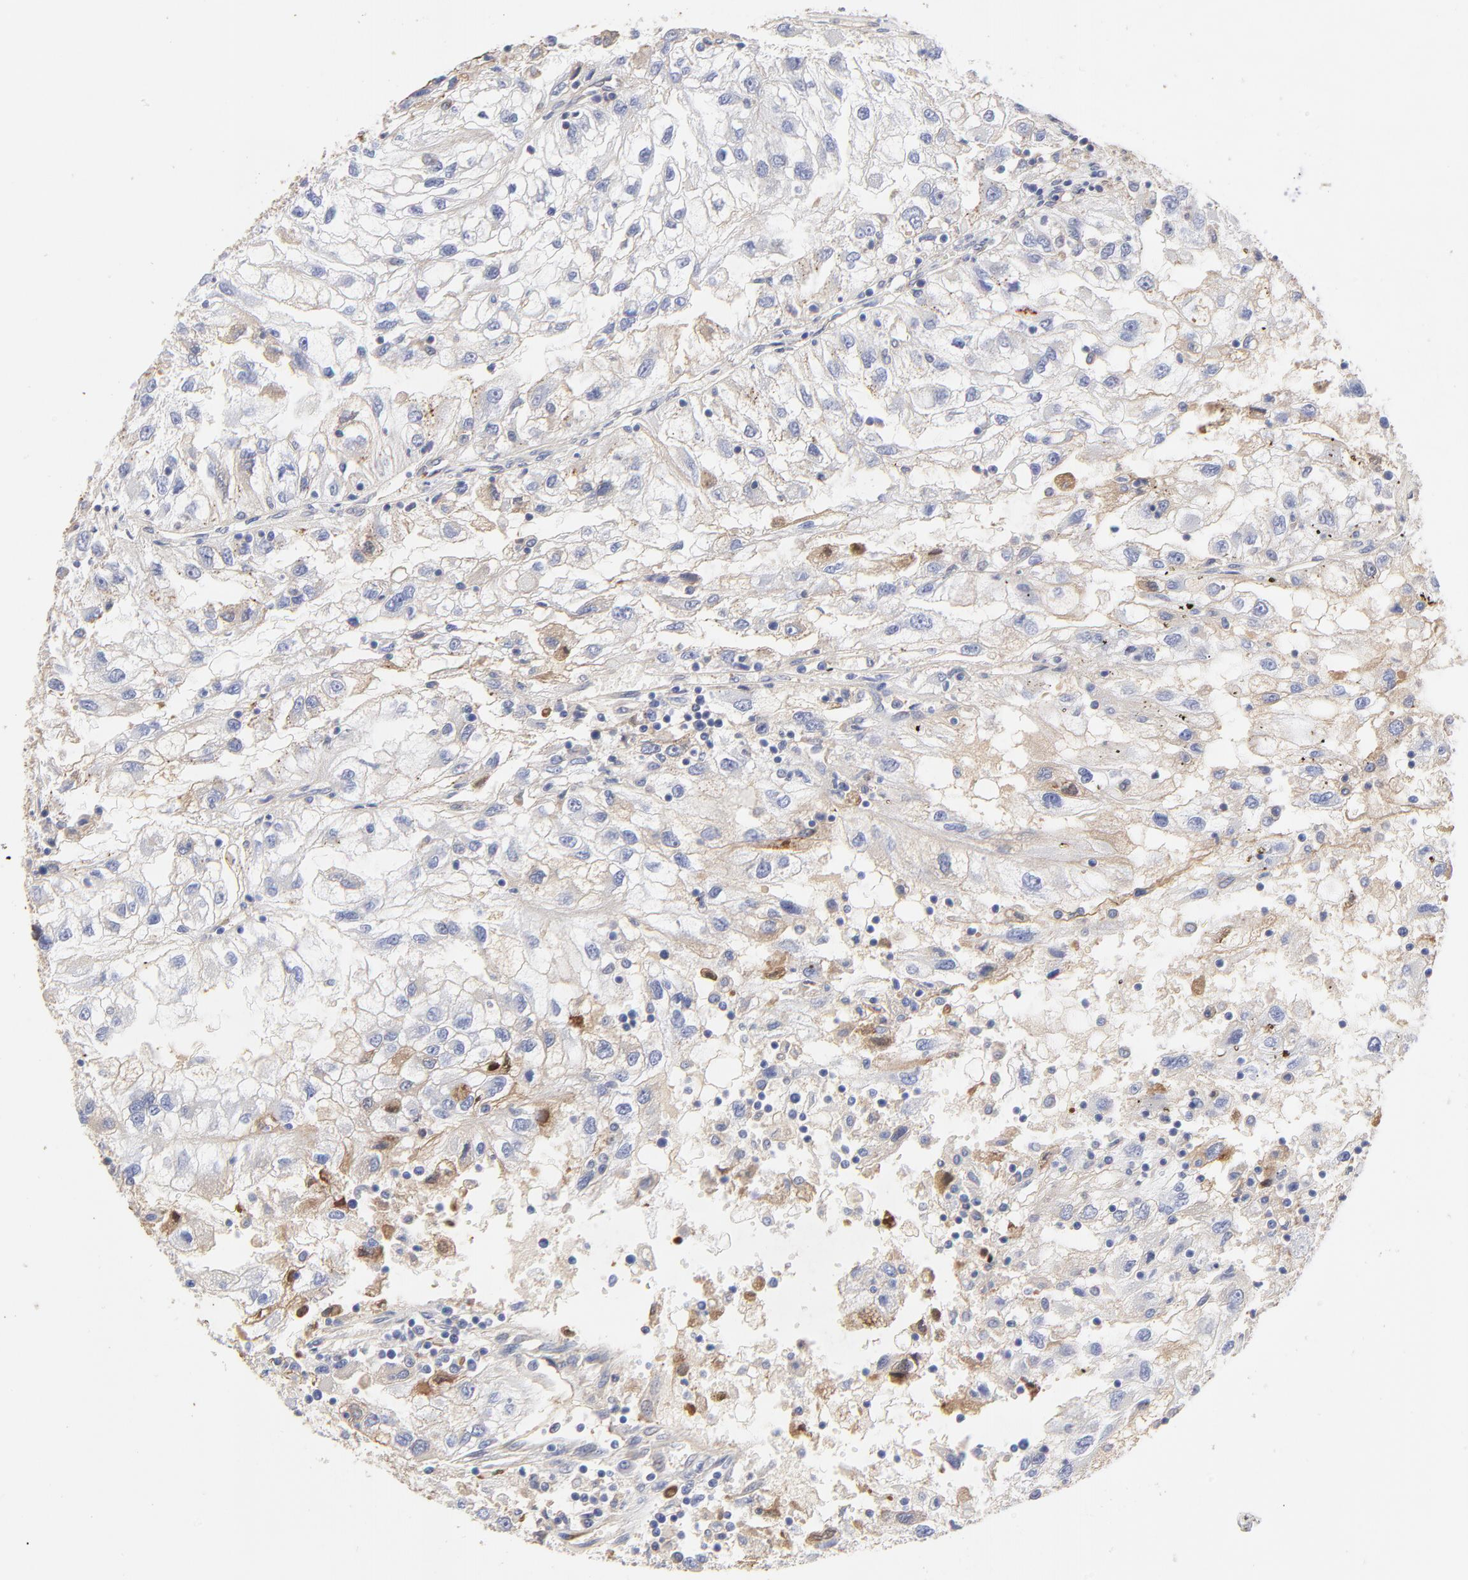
{"staining": {"intensity": "weak", "quantity": "25%-75%", "location": "cytoplasmic/membranous"}, "tissue": "renal cancer", "cell_type": "Tumor cells", "image_type": "cancer", "snomed": [{"axis": "morphology", "description": "Normal tissue, NOS"}, {"axis": "morphology", "description": "Adenocarcinoma, NOS"}, {"axis": "topography", "description": "Kidney"}], "caption": "Immunohistochemistry staining of adenocarcinoma (renal), which displays low levels of weak cytoplasmic/membranous expression in approximately 25%-75% of tumor cells indicating weak cytoplasmic/membranous protein expression. The staining was performed using DAB (3,3'-diaminobenzidine) (brown) for protein detection and nuclei were counterstained in hematoxylin (blue).", "gene": "LRCH2", "patient": {"sex": "male", "age": 71}}